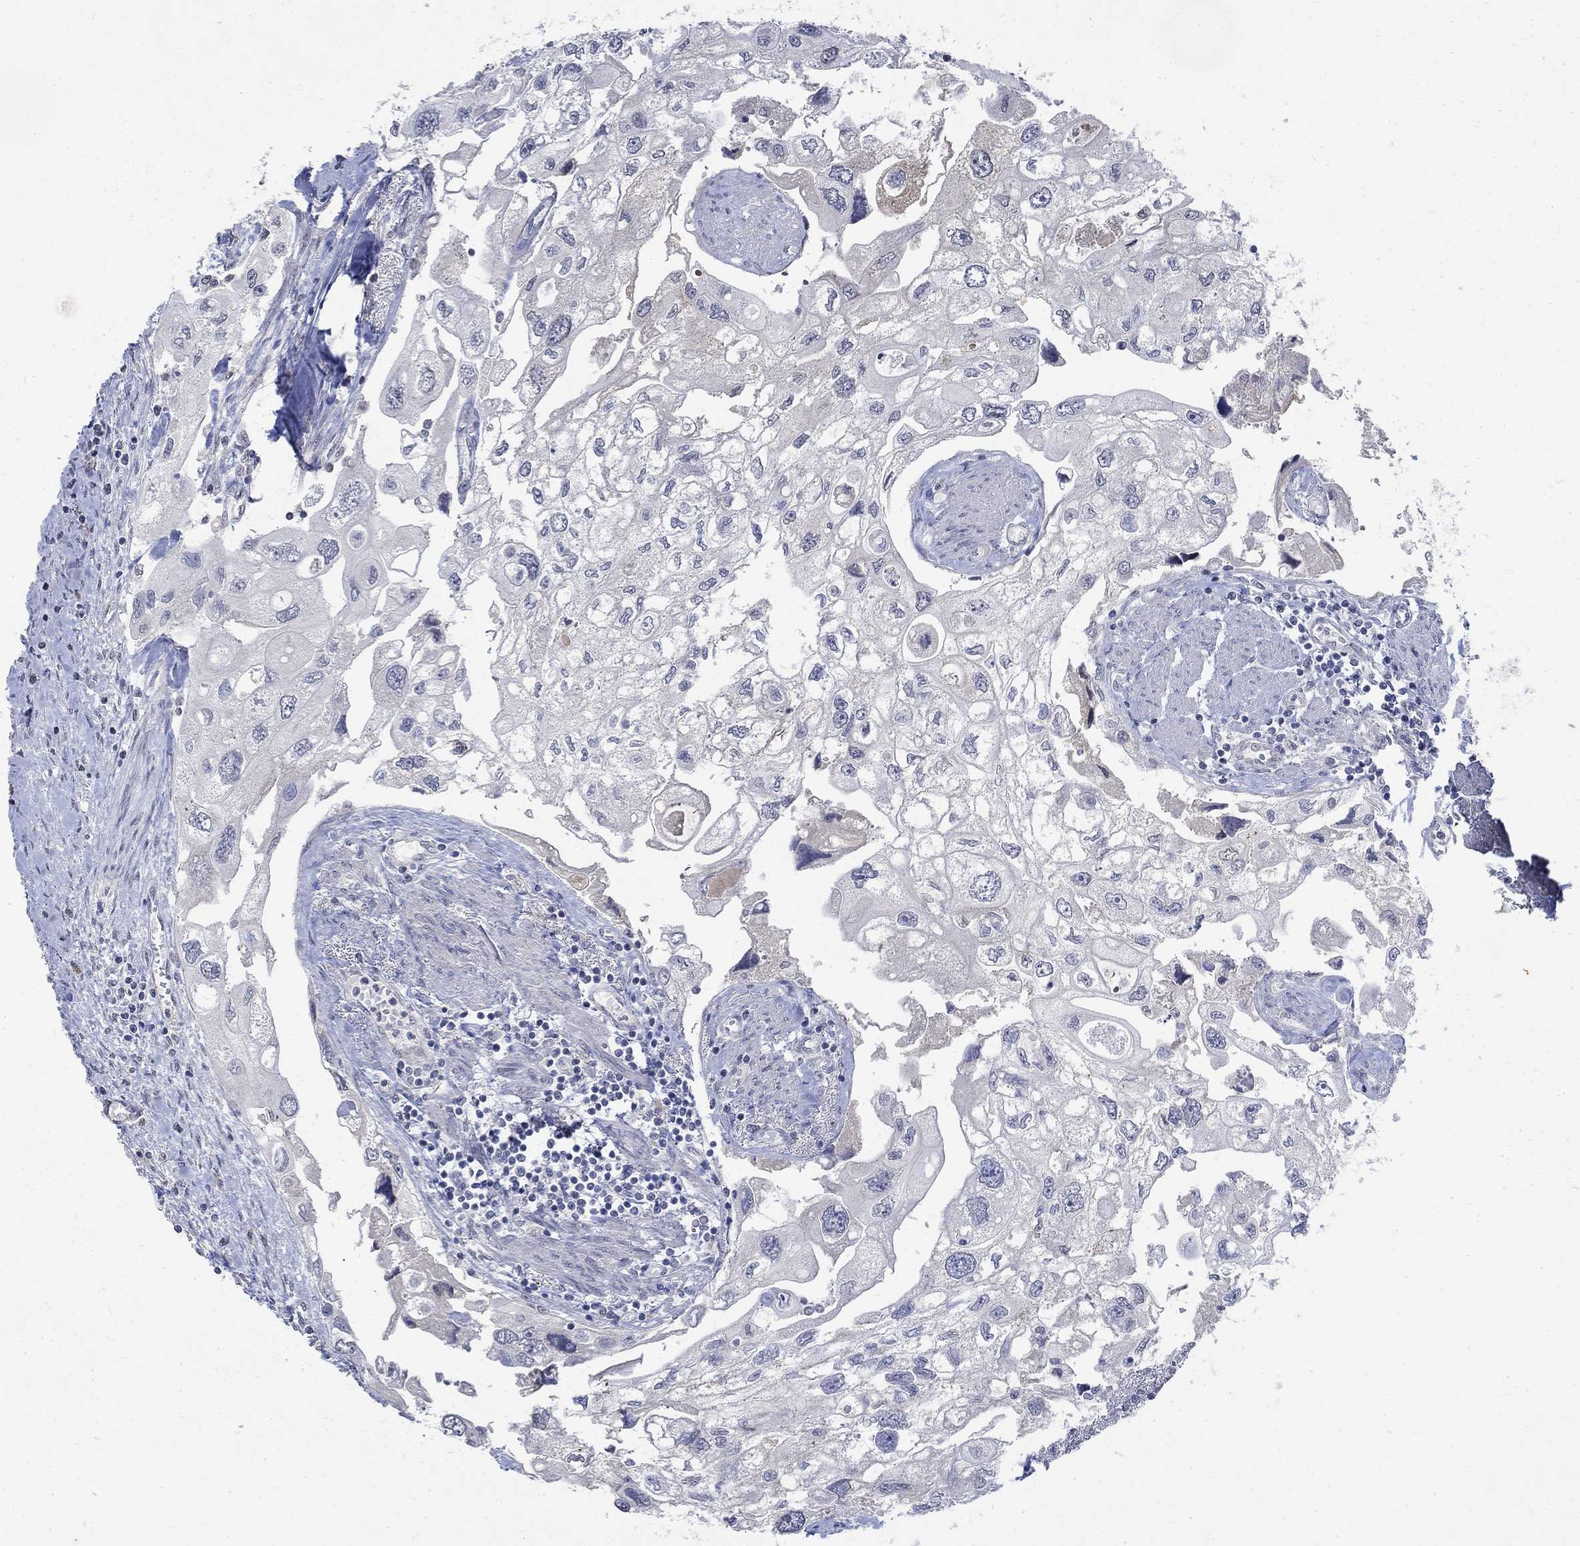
{"staining": {"intensity": "negative", "quantity": "none", "location": "none"}, "tissue": "urothelial cancer", "cell_type": "Tumor cells", "image_type": "cancer", "snomed": [{"axis": "morphology", "description": "Urothelial carcinoma, High grade"}, {"axis": "topography", "description": "Urinary bladder"}], "caption": "Immunohistochemical staining of urothelial cancer demonstrates no significant positivity in tumor cells. (DAB (3,3'-diaminobenzidine) immunohistochemistry (IHC) with hematoxylin counter stain).", "gene": "TMEM169", "patient": {"sex": "male", "age": 59}}